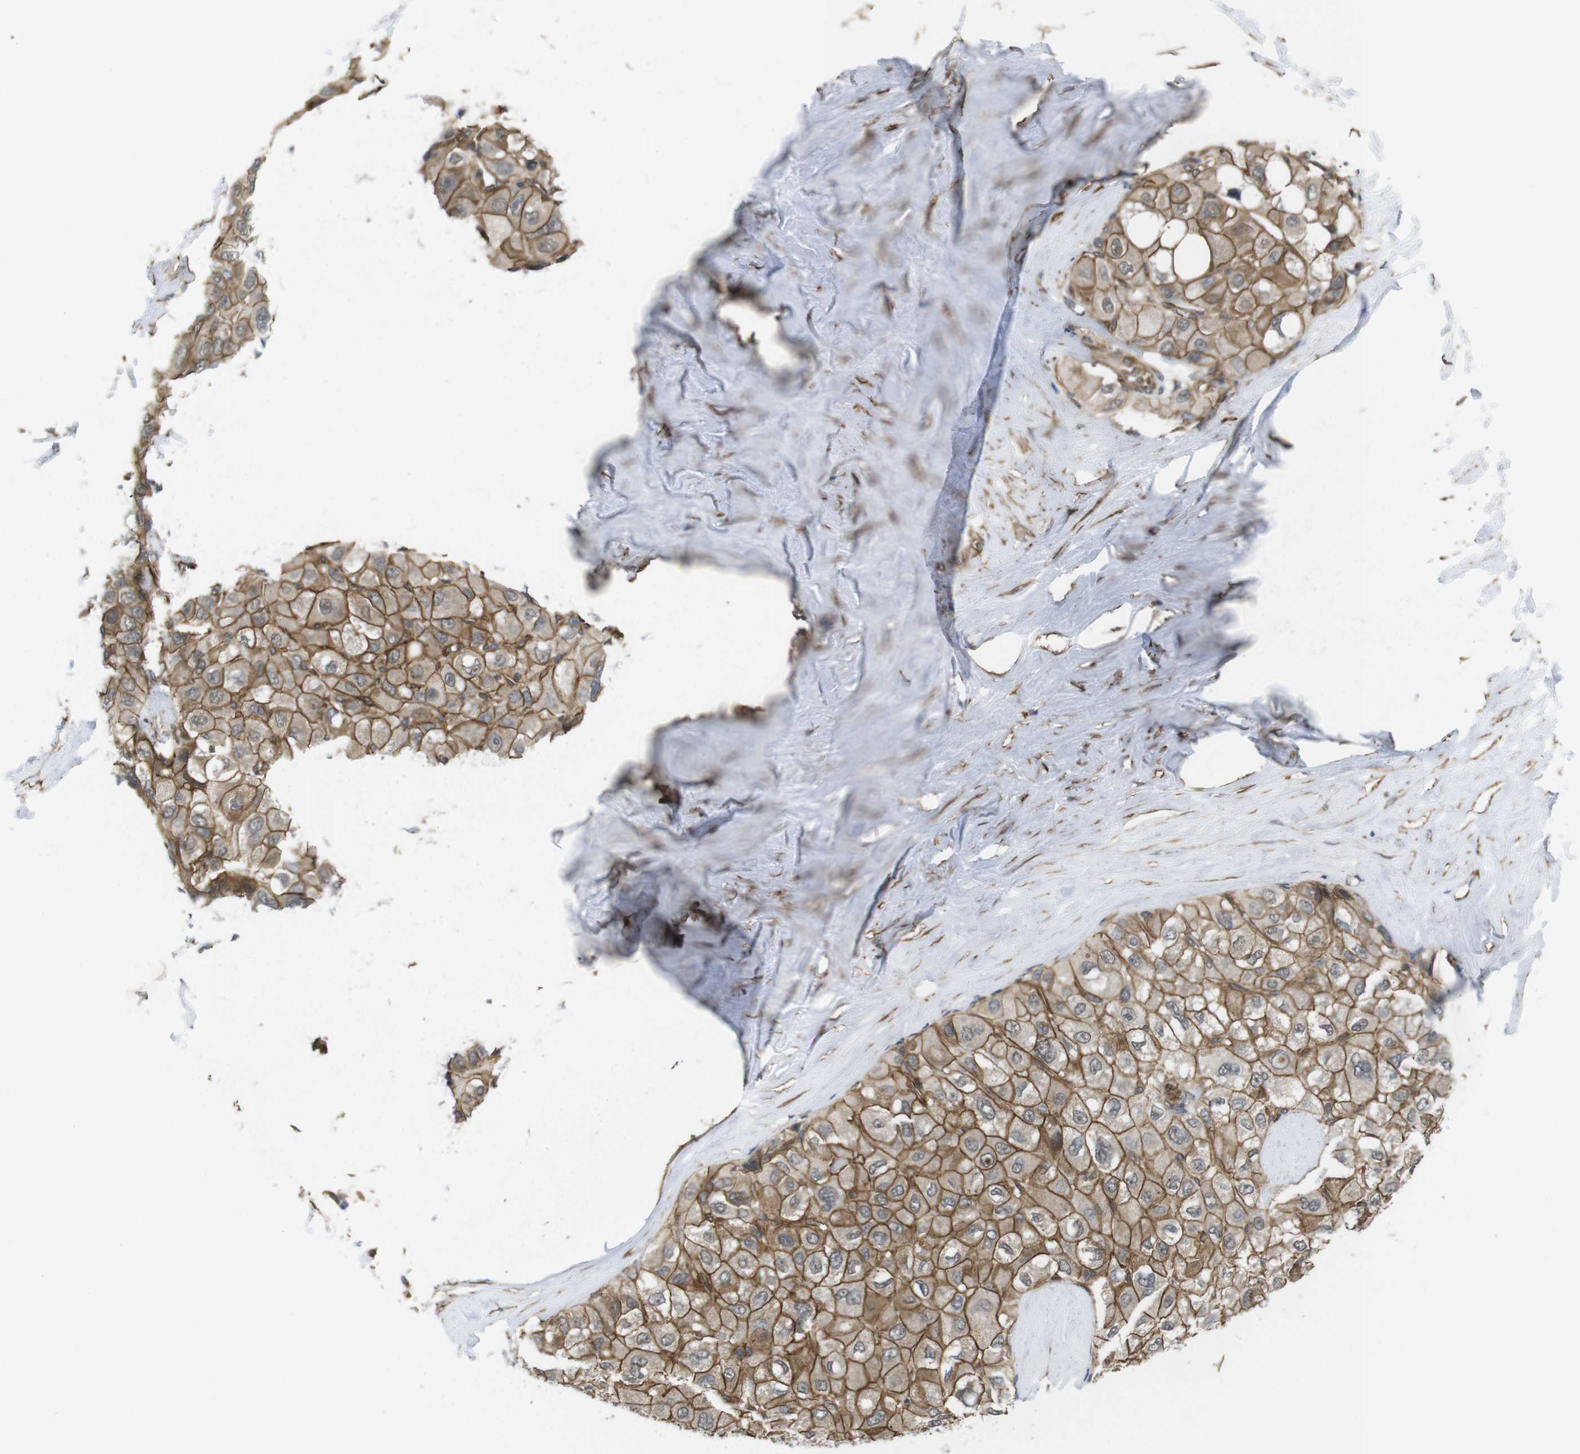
{"staining": {"intensity": "strong", "quantity": ">75%", "location": "cytoplasmic/membranous"}, "tissue": "liver cancer", "cell_type": "Tumor cells", "image_type": "cancer", "snomed": [{"axis": "morphology", "description": "Carcinoma, Hepatocellular, NOS"}, {"axis": "topography", "description": "Liver"}], "caption": "Protein staining by IHC demonstrates strong cytoplasmic/membranous expression in about >75% of tumor cells in liver hepatocellular carcinoma.", "gene": "ZDHHC5", "patient": {"sex": "male", "age": 80}}